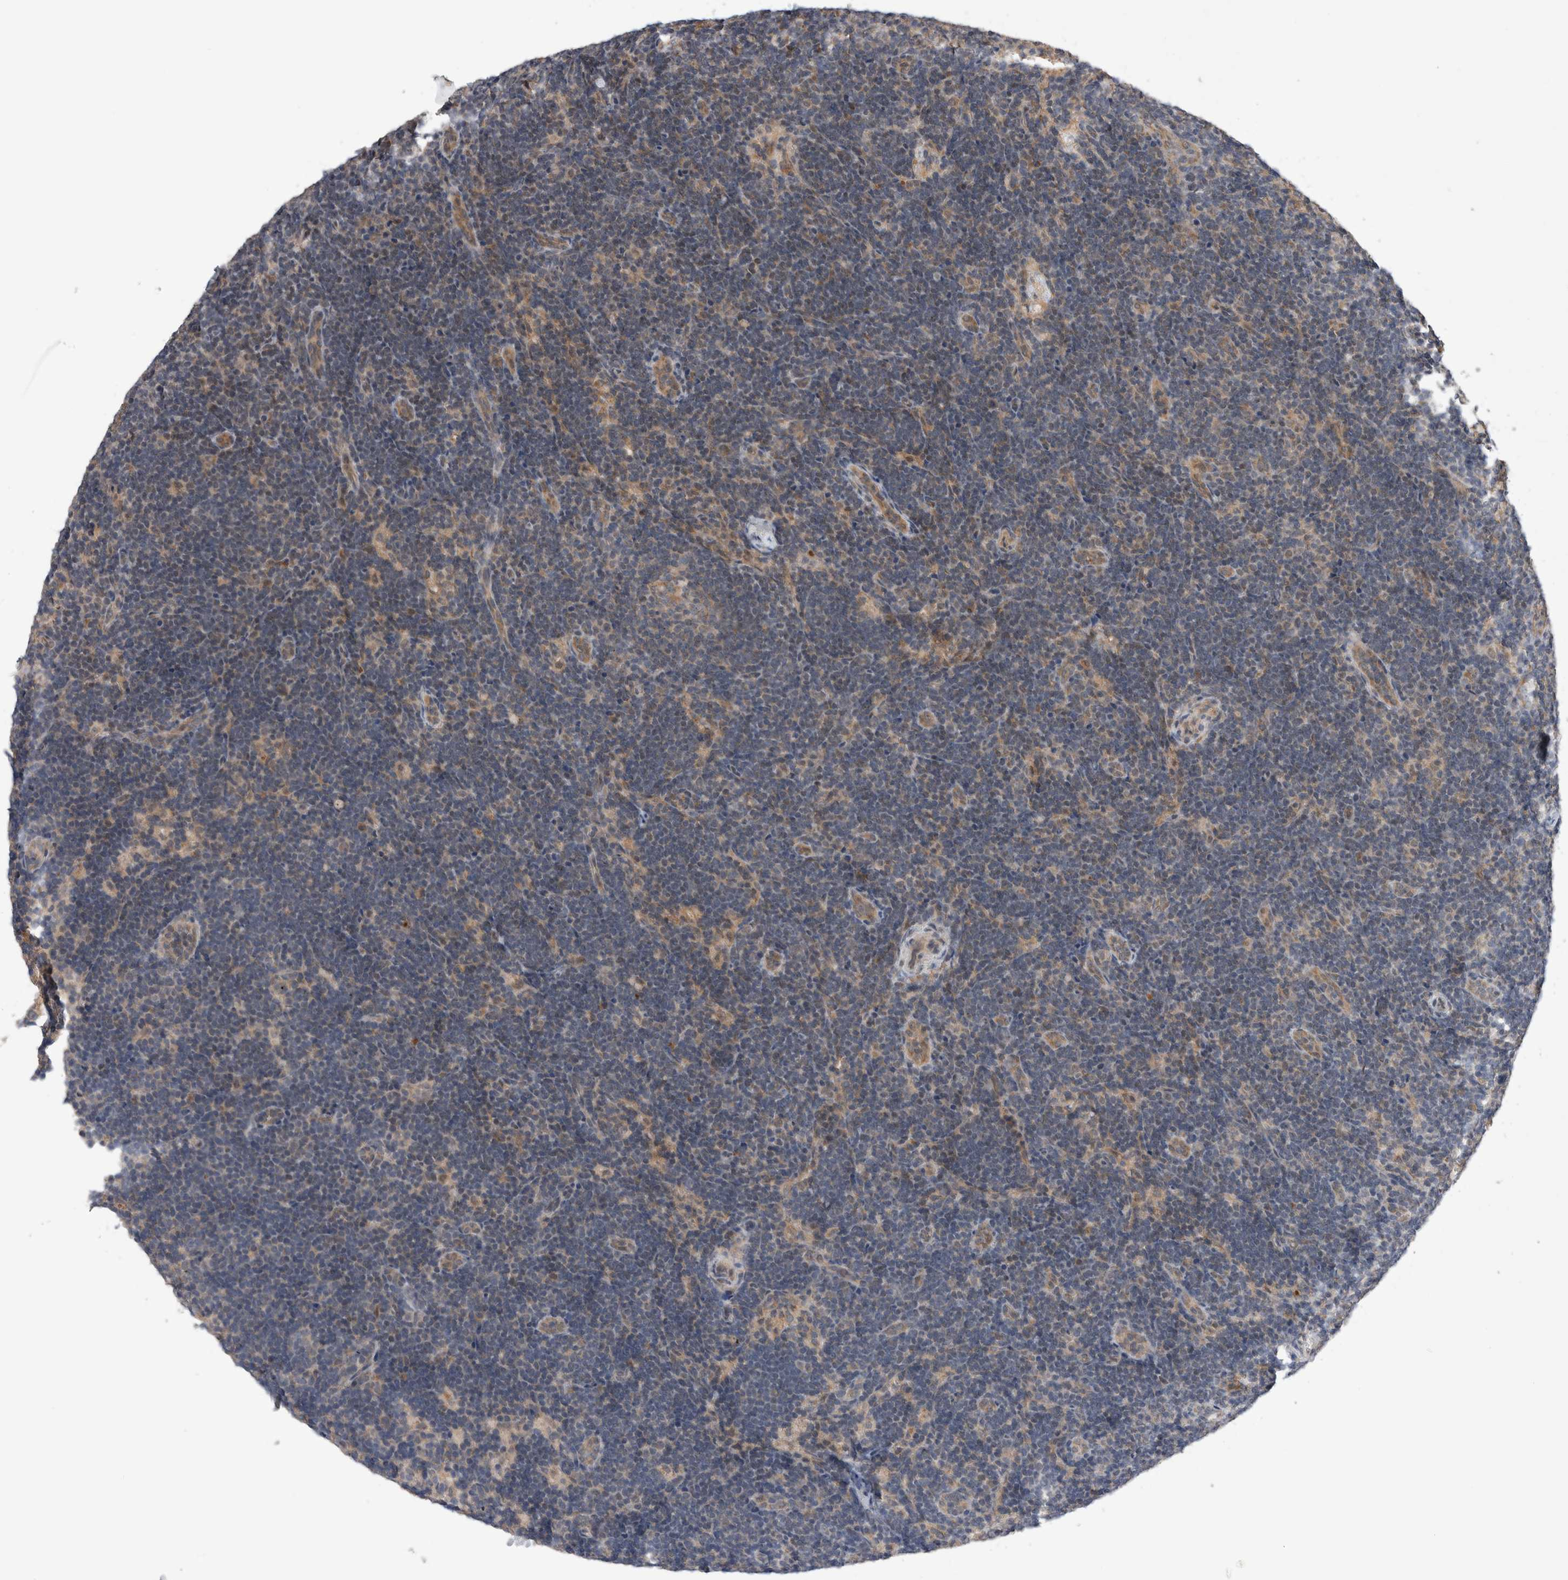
{"staining": {"intensity": "negative", "quantity": "none", "location": "none"}, "tissue": "lymph node", "cell_type": "Germinal center cells", "image_type": "normal", "snomed": [{"axis": "morphology", "description": "Normal tissue, NOS"}, {"axis": "topography", "description": "Lymph node"}], "caption": "This histopathology image is of normal lymph node stained with immunohistochemistry to label a protein in brown with the nuclei are counter-stained blue. There is no staining in germinal center cells. (Stains: DAB immunohistochemistry with hematoxylin counter stain, Microscopy: brightfield microscopy at high magnification).", "gene": "ARHGAP29", "patient": {"sex": "female", "age": 22}}